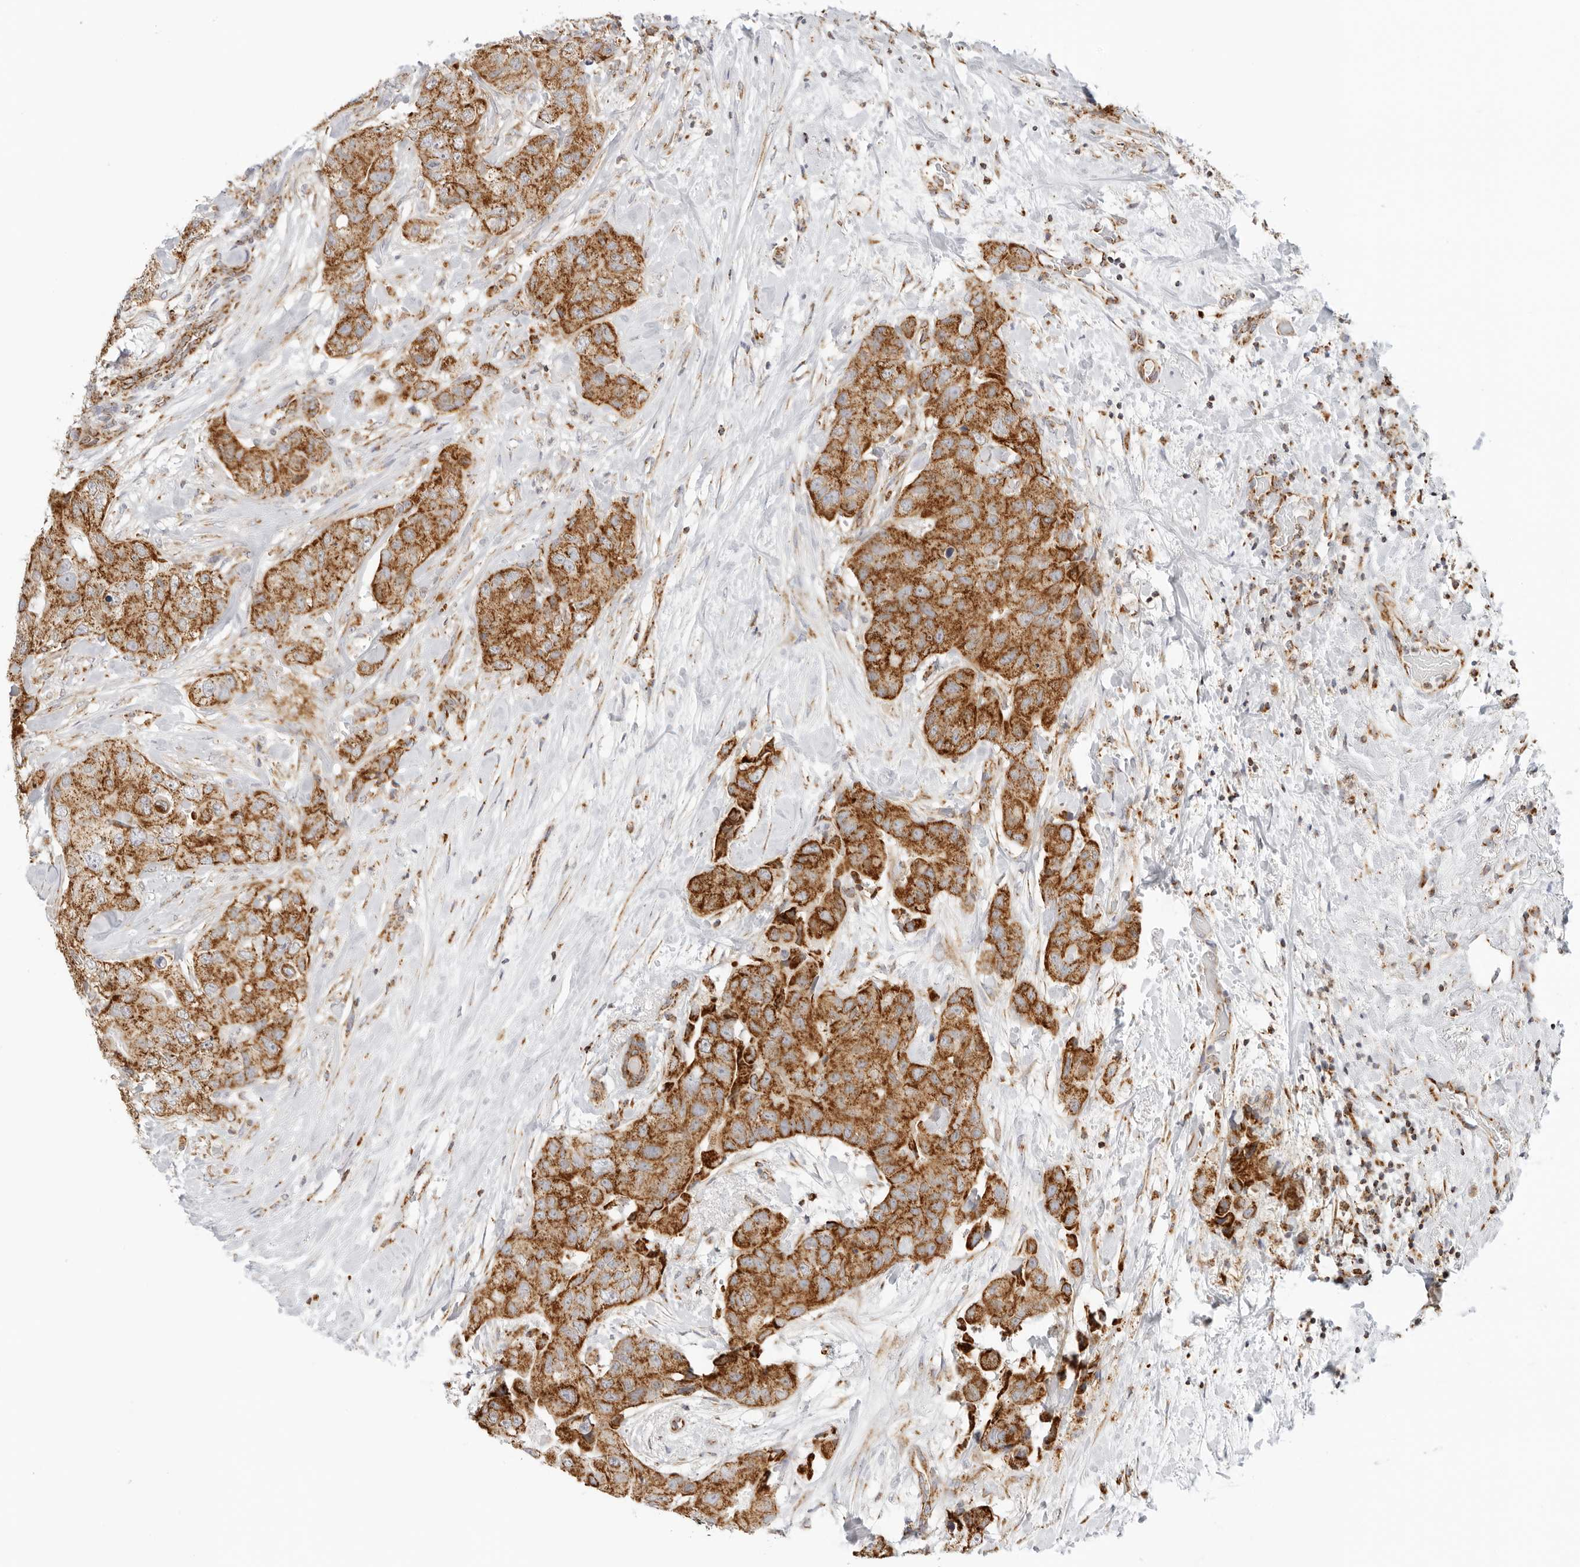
{"staining": {"intensity": "strong", "quantity": ">75%", "location": "cytoplasmic/membranous"}, "tissue": "breast cancer", "cell_type": "Tumor cells", "image_type": "cancer", "snomed": [{"axis": "morphology", "description": "Duct carcinoma"}, {"axis": "topography", "description": "Breast"}], "caption": "Strong cytoplasmic/membranous staining for a protein is appreciated in about >75% of tumor cells of breast cancer (invasive ductal carcinoma) using IHC.", "gene": "RC3H1", "patient": {"sex": "female", "age": 62}}